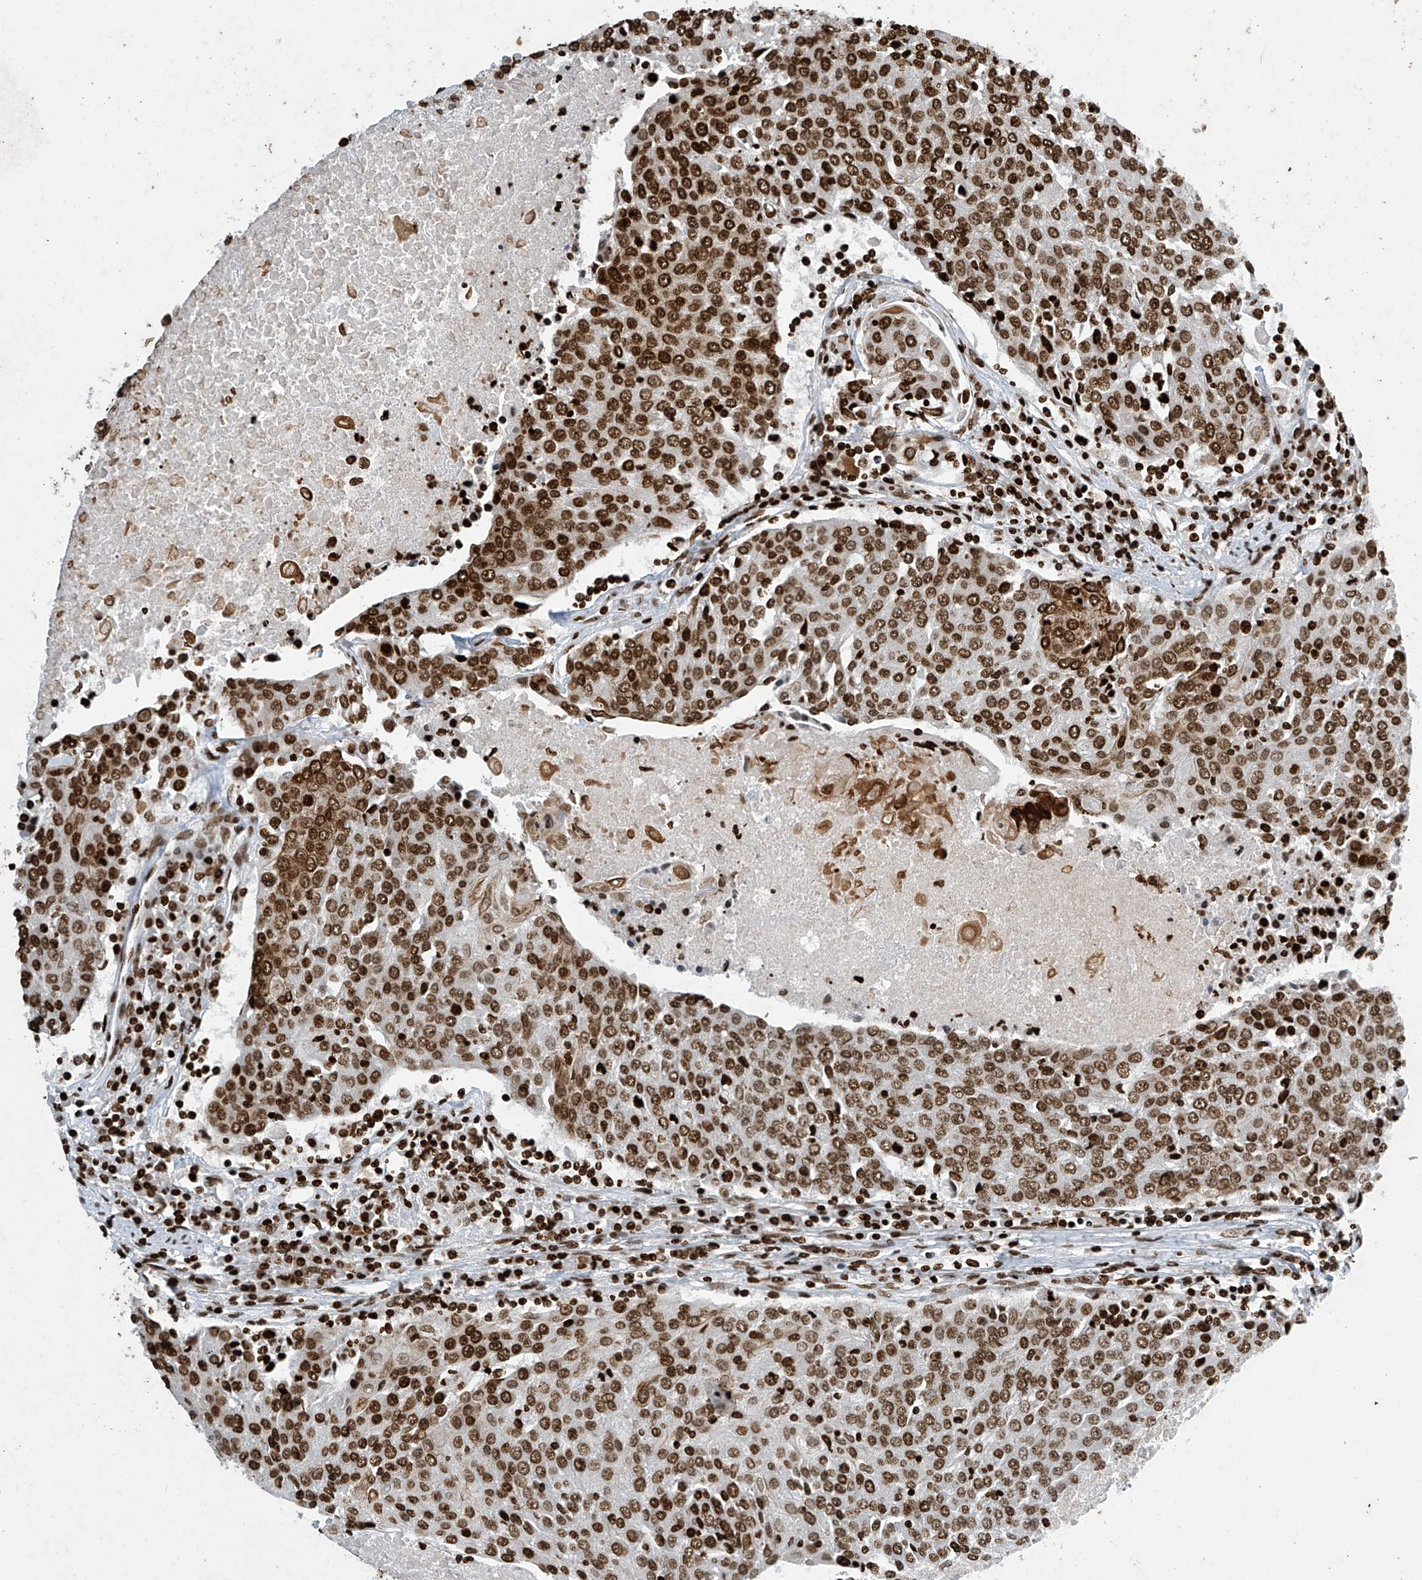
{"staining": {"intensity": "strong", "quantity": ">75%", "location": "cytoplasmic/membranous,nuclear"}, "tissue": "urothelial cancer", "cell_type": "Tumor cells", "image_type": "cancer", "snomed": [{"axis": "morphology", "description": "Urothelial carcinoma, High grade"}, {"axis": "topography", "description": "Urinary bladder"}], "caption": "Urothelial cancer stained for a protein shows strong cytoplasmic/membranous and nuclear positivity in tumor cells.", "gene": "H4C16", "patient": {"sex": "female", "age": 85}}